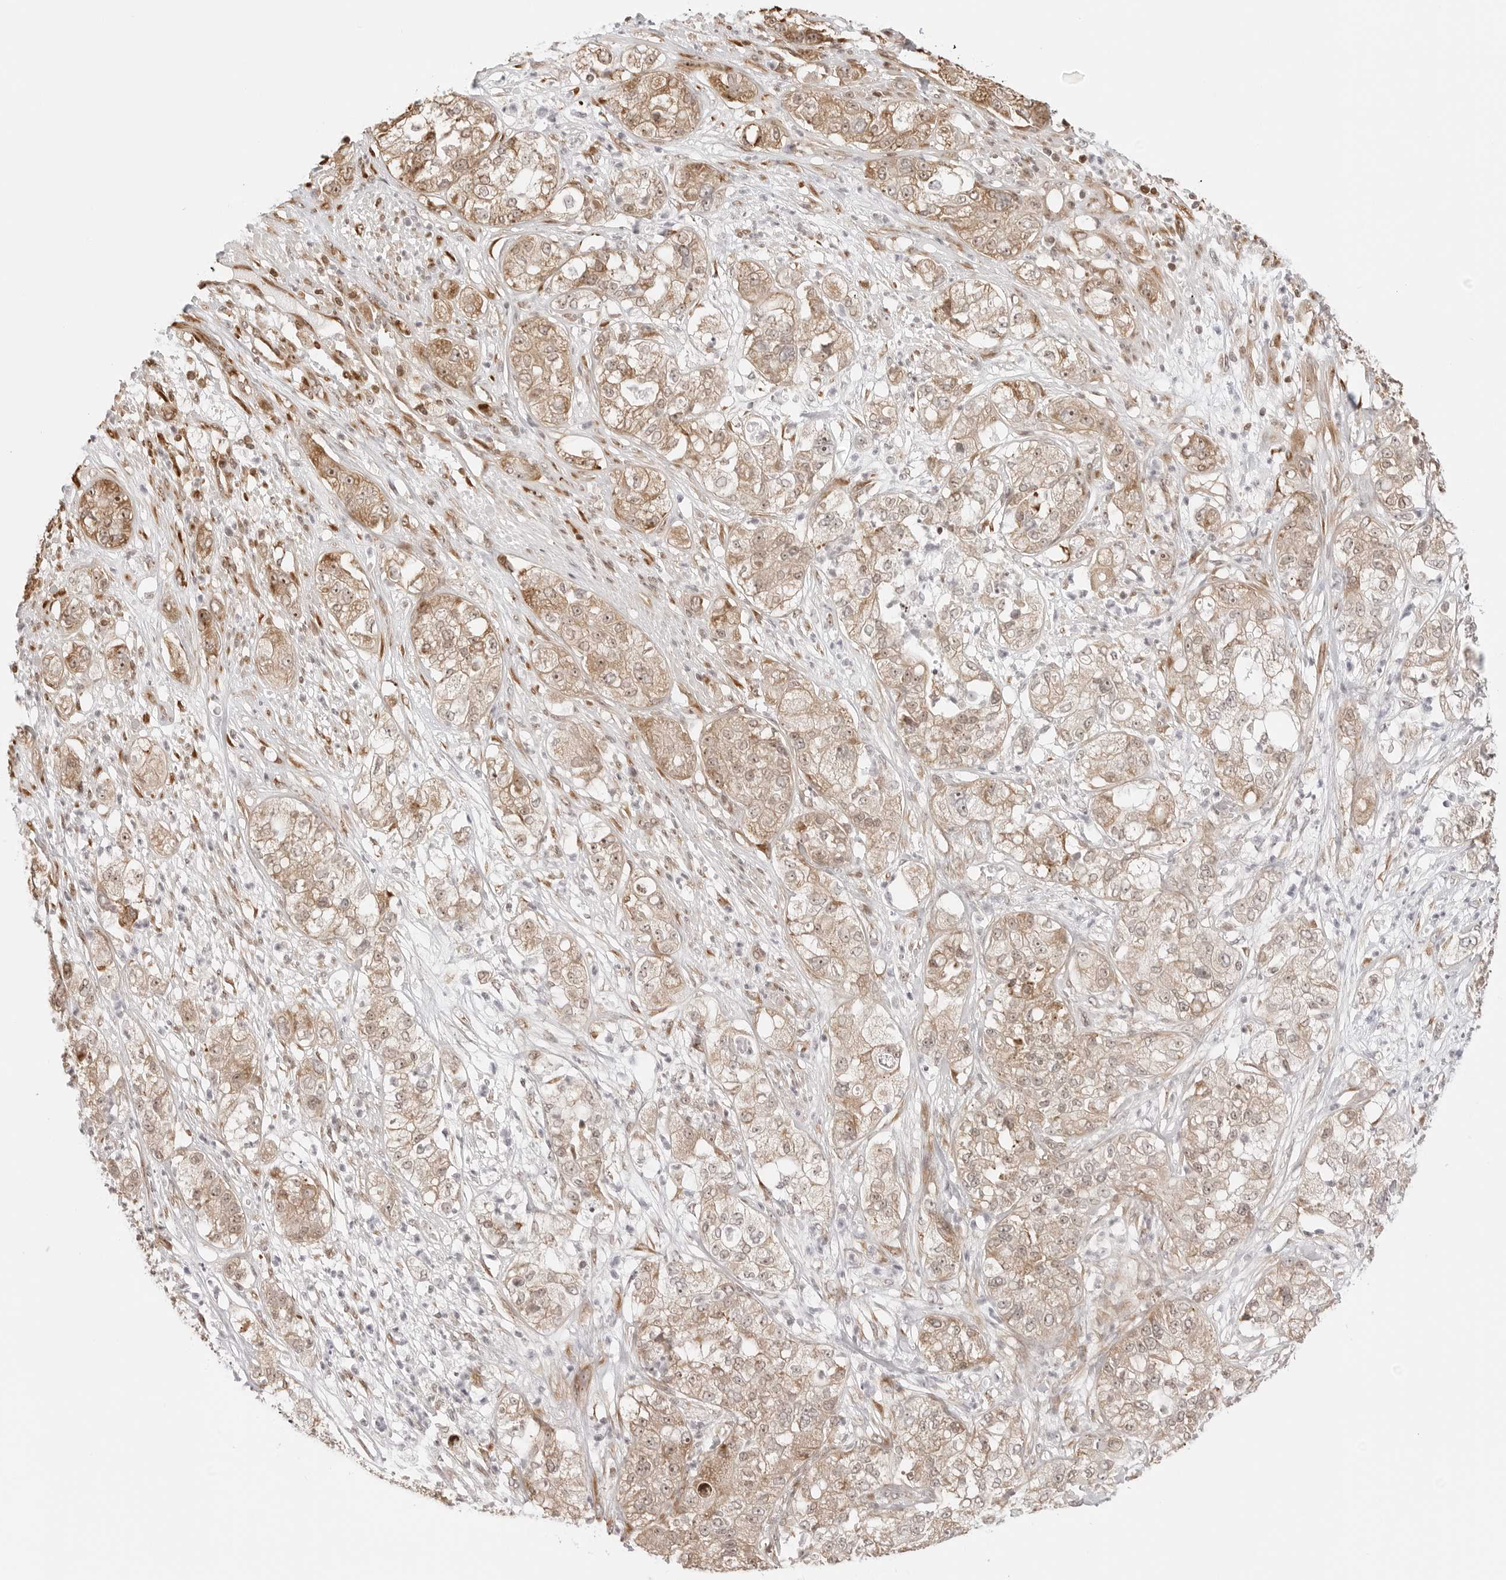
{"staining": {"intensity": "moderate", "quantity": ">75%", "location": "cytoplasmic/membranous,nuclear"}, "tissue": "pancreatic cancer", "cell_type": "Tumor cells", "image_type": "cancer", "snomed": [{"axis": "morphology", "description": "Adenocarcinoma, NOS"}, {"axis": "topography", "description": "Pancreas"}], "caption": "An image of pancreatic cancer (adenocarcinoma) stained for a protein exhibits moderate cytoplasmic/membranous and nuclear brown staining in tumor cells. Immunohistochemistry (ihc) stains the protein in brown and the nuclei are stained blue.", "gene": "FKBP14", "patient": {"sex": "female", "age": 78}}